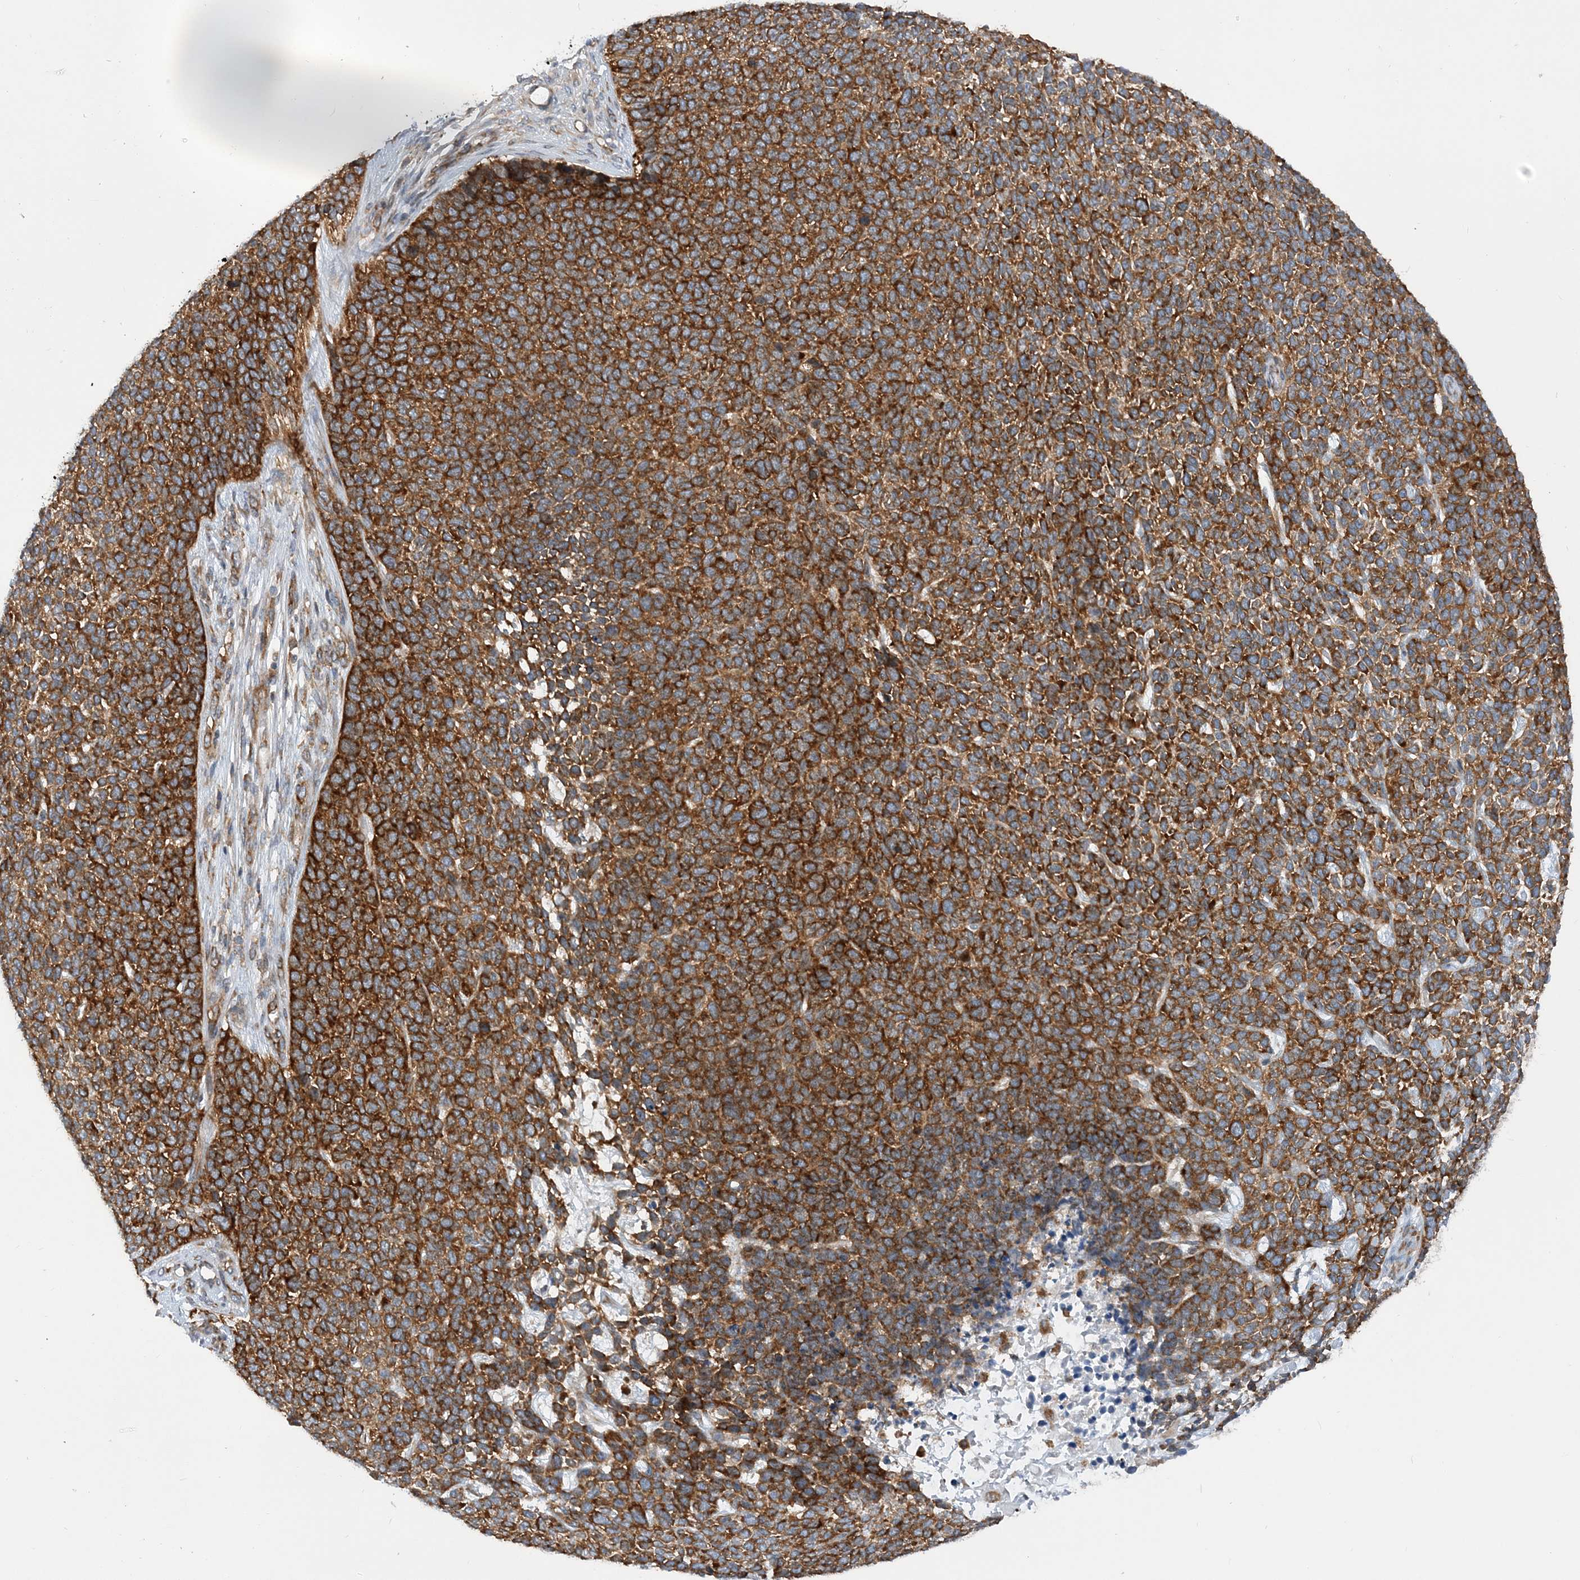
{"staining": {"intensity": "strong", "quantity": ">75%", "location": "cytoplasmic/membranous"}, "tissue": "skin cancer", "cell_type": "Tumor cells", "image_type": "cancer", "snomed": [{"axis": "morphology", "description": "Basal cell carcinoma"}, {"axis": "topography", "description": "Skin"}], "caption": "Strong cytoplasmic/membranous protein expression is present in approximately >75% of tumor cells in skin cancer.", "gene": "LARP4B", "patient": {"sex": "female", "age": 84}}